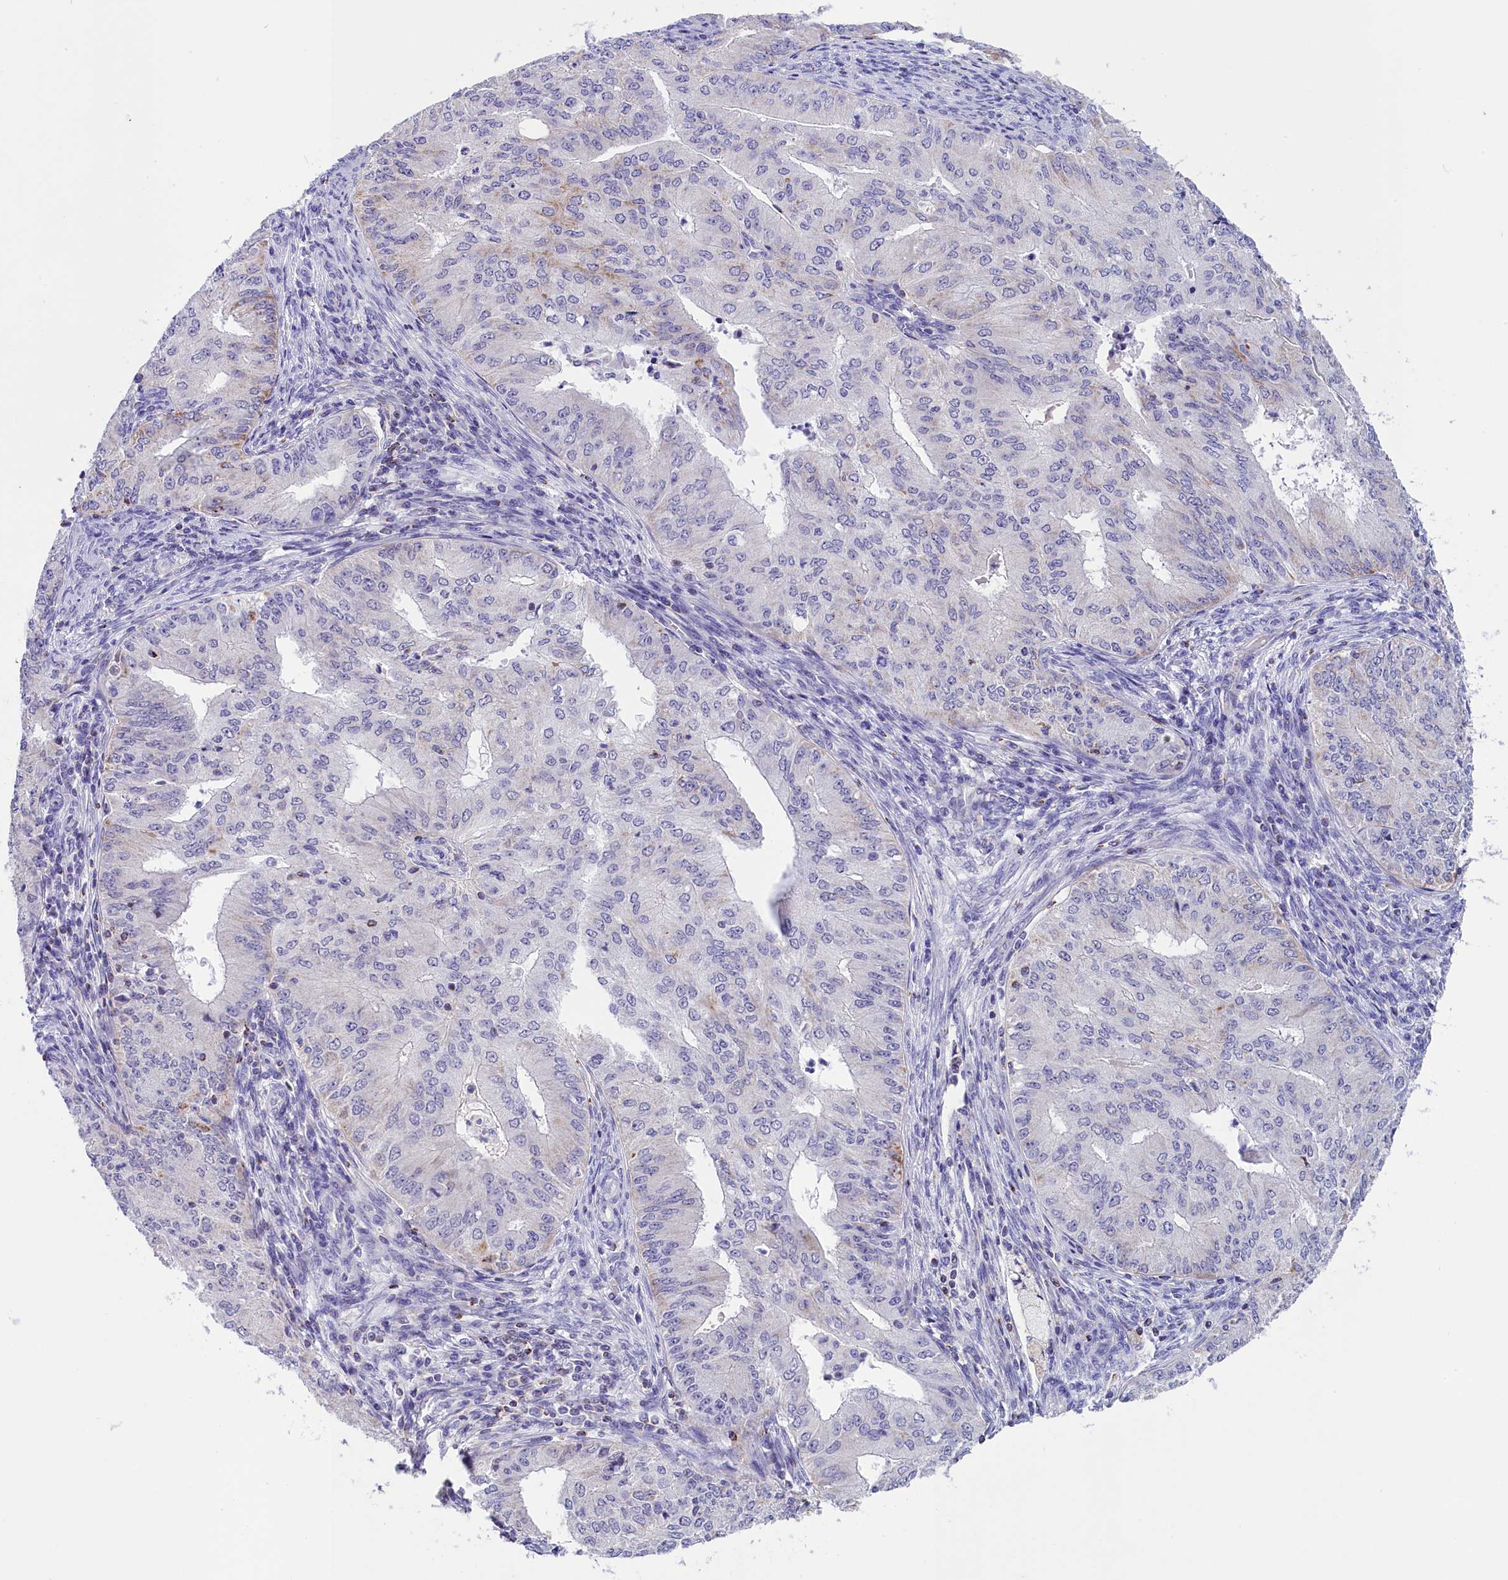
{"staining": {"intensity": "negative", "quantity": "none", "location": "none"}, "tissue": "endometrial cancer", "cell_type": "Tumor cells", "image_type": "cancer", "snomed": [{"axis": "morphology", "description": "Adenocarcinoma, NOS"}, {"axis": "topography", "description": "Endometrium"}], "caption": "This is an immunohistochemistry photomicrograph of adenocarcinoma (endometrial). There is no staining in tumor cells.", "gene": "ABAT", "patient": {"sex": "female", "age": 50}}